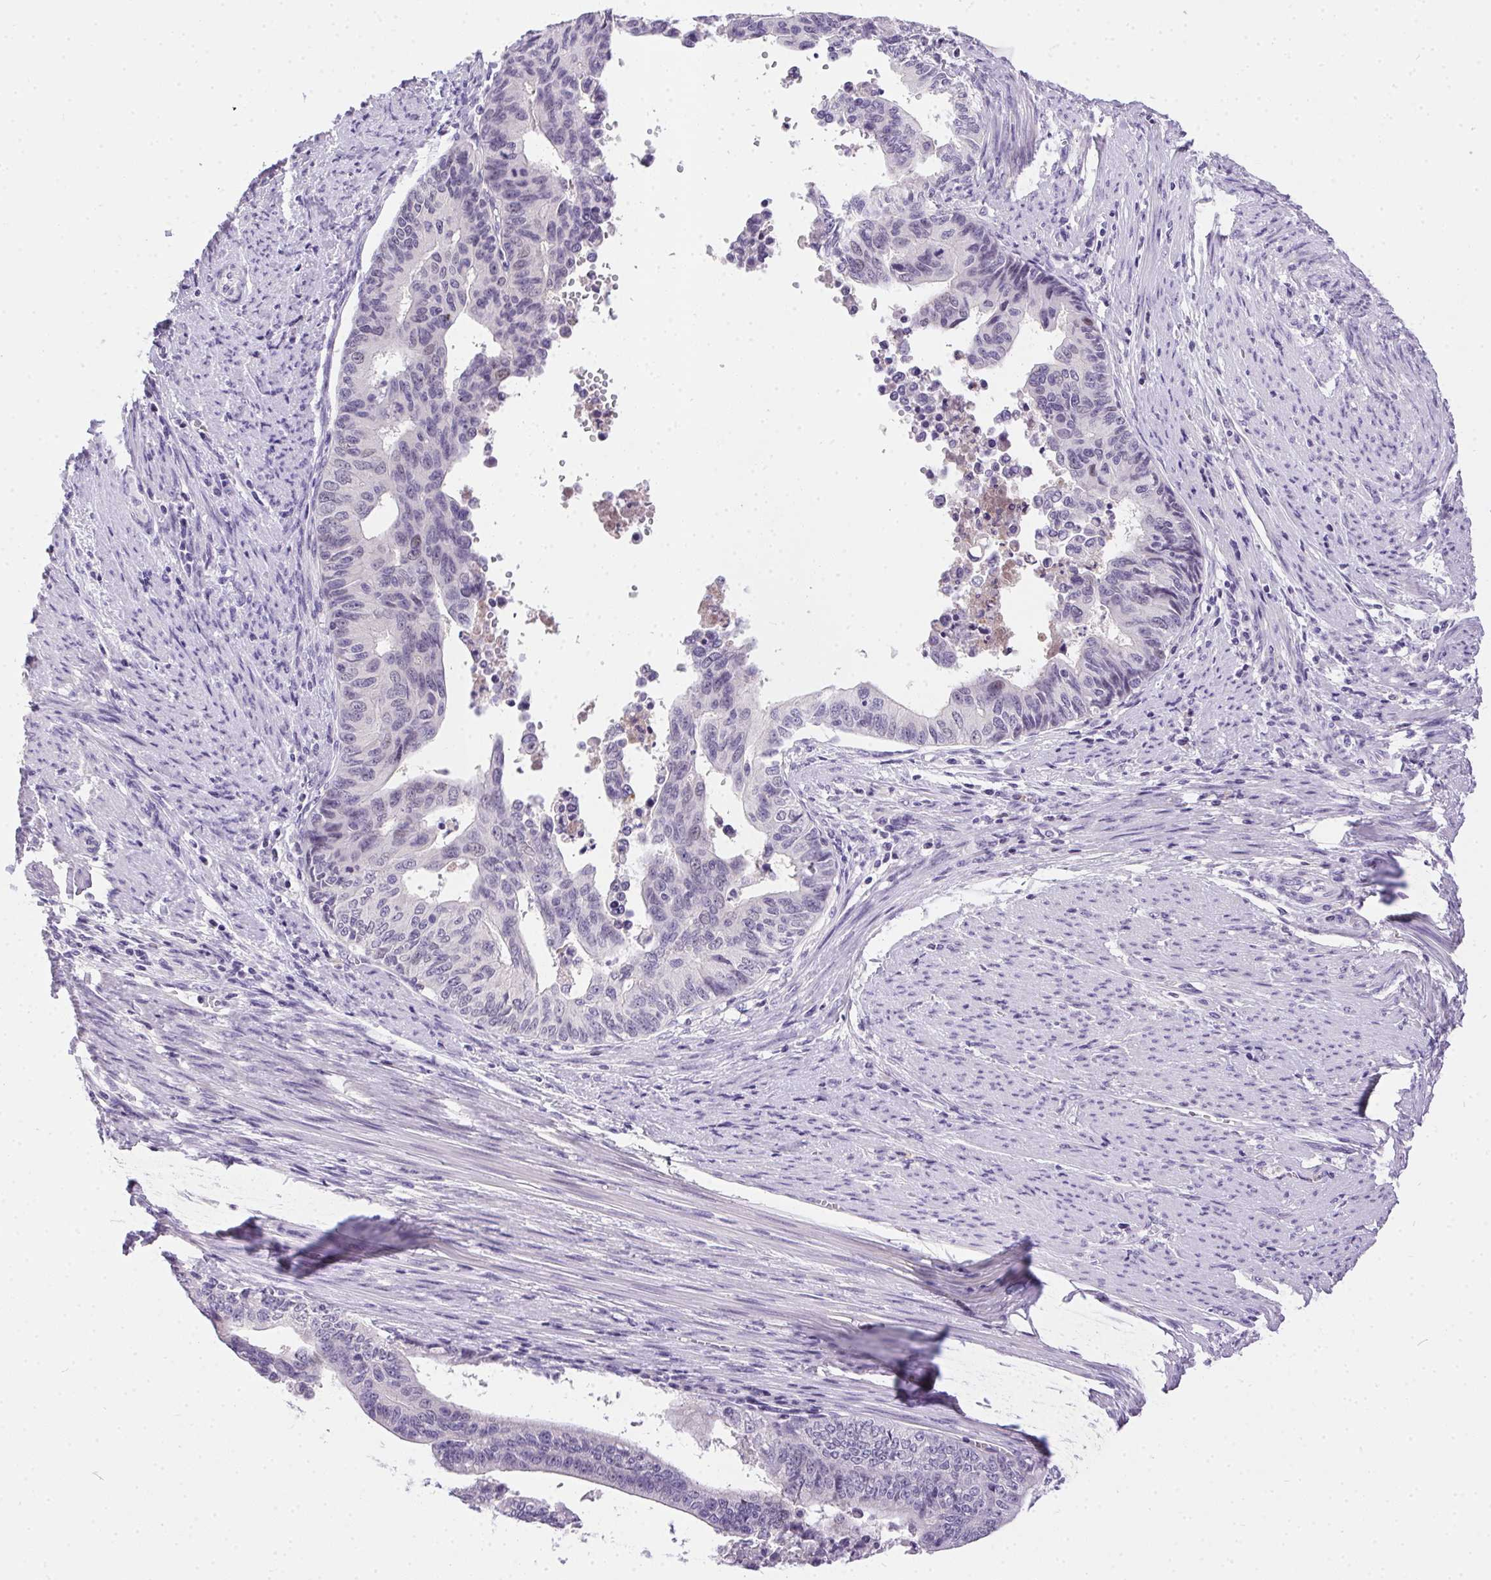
{"staining": {"intensity": "negative", "quantity": "none", "location": "none"}, "tissue": "endometrial cancer", "cell_type": "Tumor cells", "image_type": "cancer", "snomed": [{"axis": "morphology", "description": "Adenocarcinoma, NOS"}, {"axis": "topography", "description": "Endometrium"}], "caption": "This is an immunohistochemistry photomicrograph of human adenocarcinoma (endometrial). There is no positivity in tumor cells.", "gene": "SSTR4", "patient": {"sex": "female", "age": 65}}